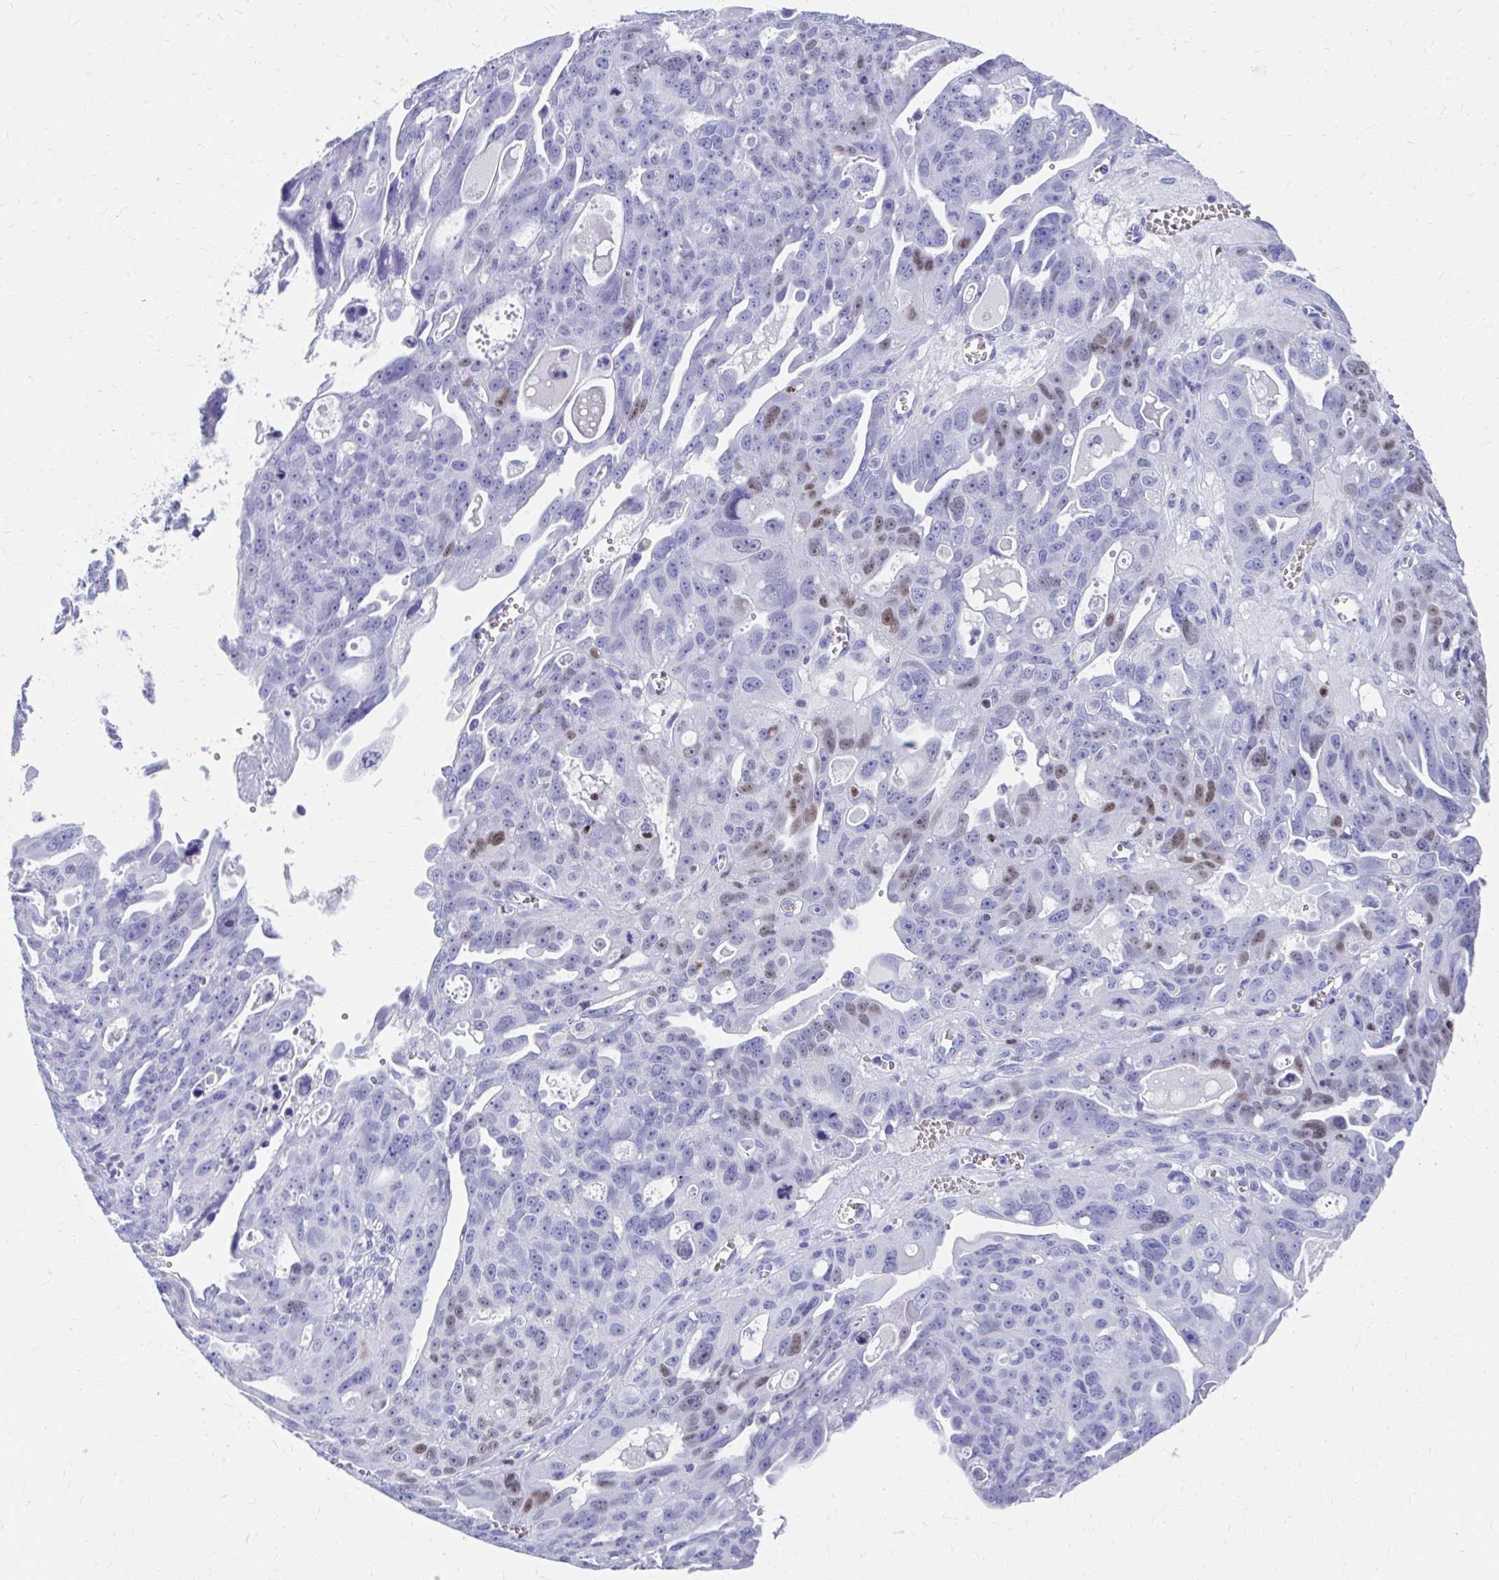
{"staining": {"intensity": "negative", "quantity": "none", "location": "none"}, "tissue": "ovarian cancer", "cell_type": "Tumor cells", "image_type": "cancer", "snomed": [{"axis": "morphology", "description": "Carcinoma, endometroid"}, {"axis": "topography", "description": "Ovary"}], "caption": "The IHC image has no significant expression in tumor cells of ovarian cancer tissue. (DAB (3,3'-diaminobenzidine) immunohistochemistry visualized using brightfield microscopy, high magnification).", "gene": "RUNX3", "patient": {"sex": "female", "age": 70}}